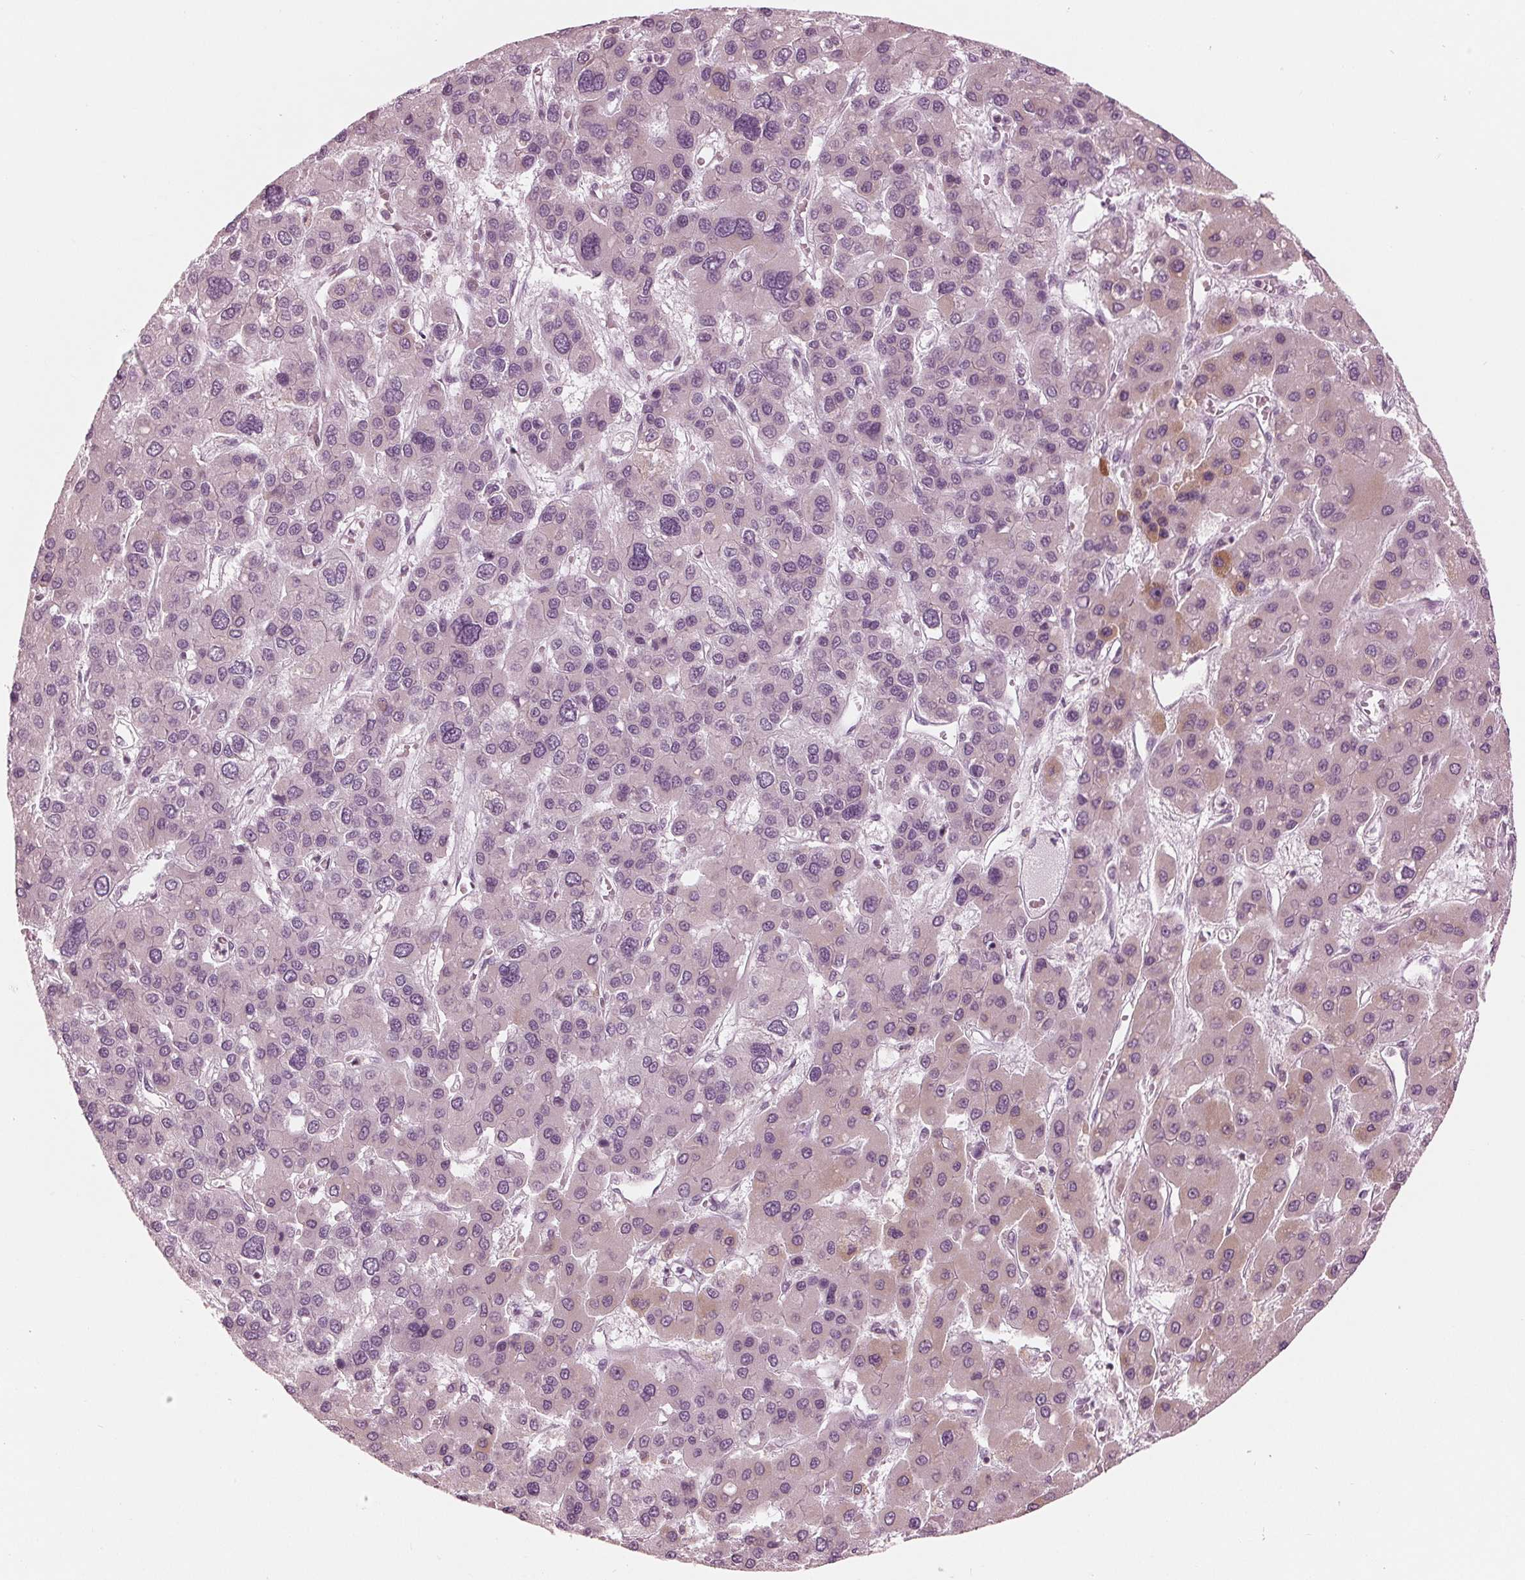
{"staining": {"intensity": "negative", "quantity": "none", "location": "none"}, "tissue": "liver cancer", "cell_type": "Tumor cells", "image_type": "cancer", "snomed": [{"axis": "morphology", "description": "Carcinoma, Hepatocellular, NOS"}, {"axis": "topography", "description": "Liver"}], "caption": "Tumor cells show no significant protein positivity in hepatocellular carcinoma (liver). Nuclei are stained in blue.", "gene": "CLN6", "patient": {"sex": "female", "age": 41}}